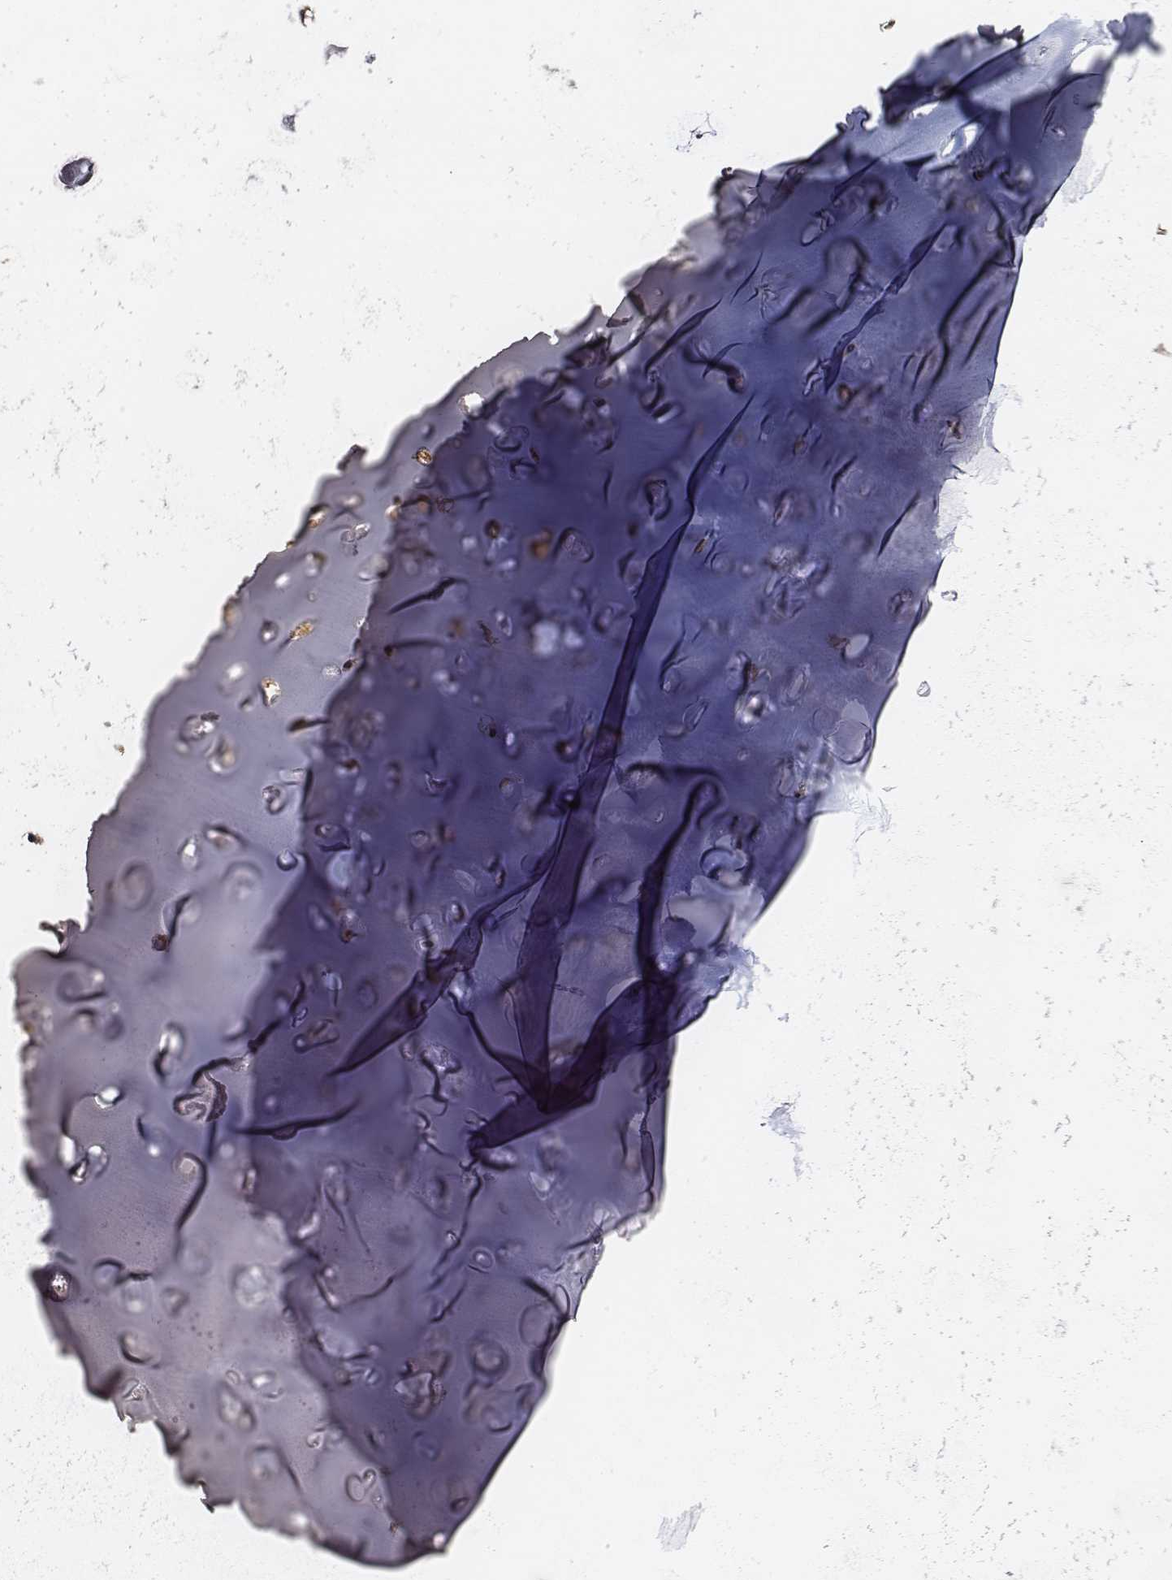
{"staining": {"intensity": "moderate", "quantity": ">75%", "location": "cytoplasmic/membranous"}, "tissue": "adipose tissue", "cell_type": "Adipocytes", "image_type": "normal", "snomed": [{"axis": "morphology", "description": "Normal tissue, NOS"}, {"axis": "topography", "description": "Cartilage tissue"}], "caption": "Protein staining exhibits moderate cytoplasmic/membranous positivity in about >75% of adipocytes in benign adipose tissue. (DAB IHC, brown staining for protein, blue staining for nuclei).", "gene": "CARS1", "patient": {"sex": "male", "age": 62}}